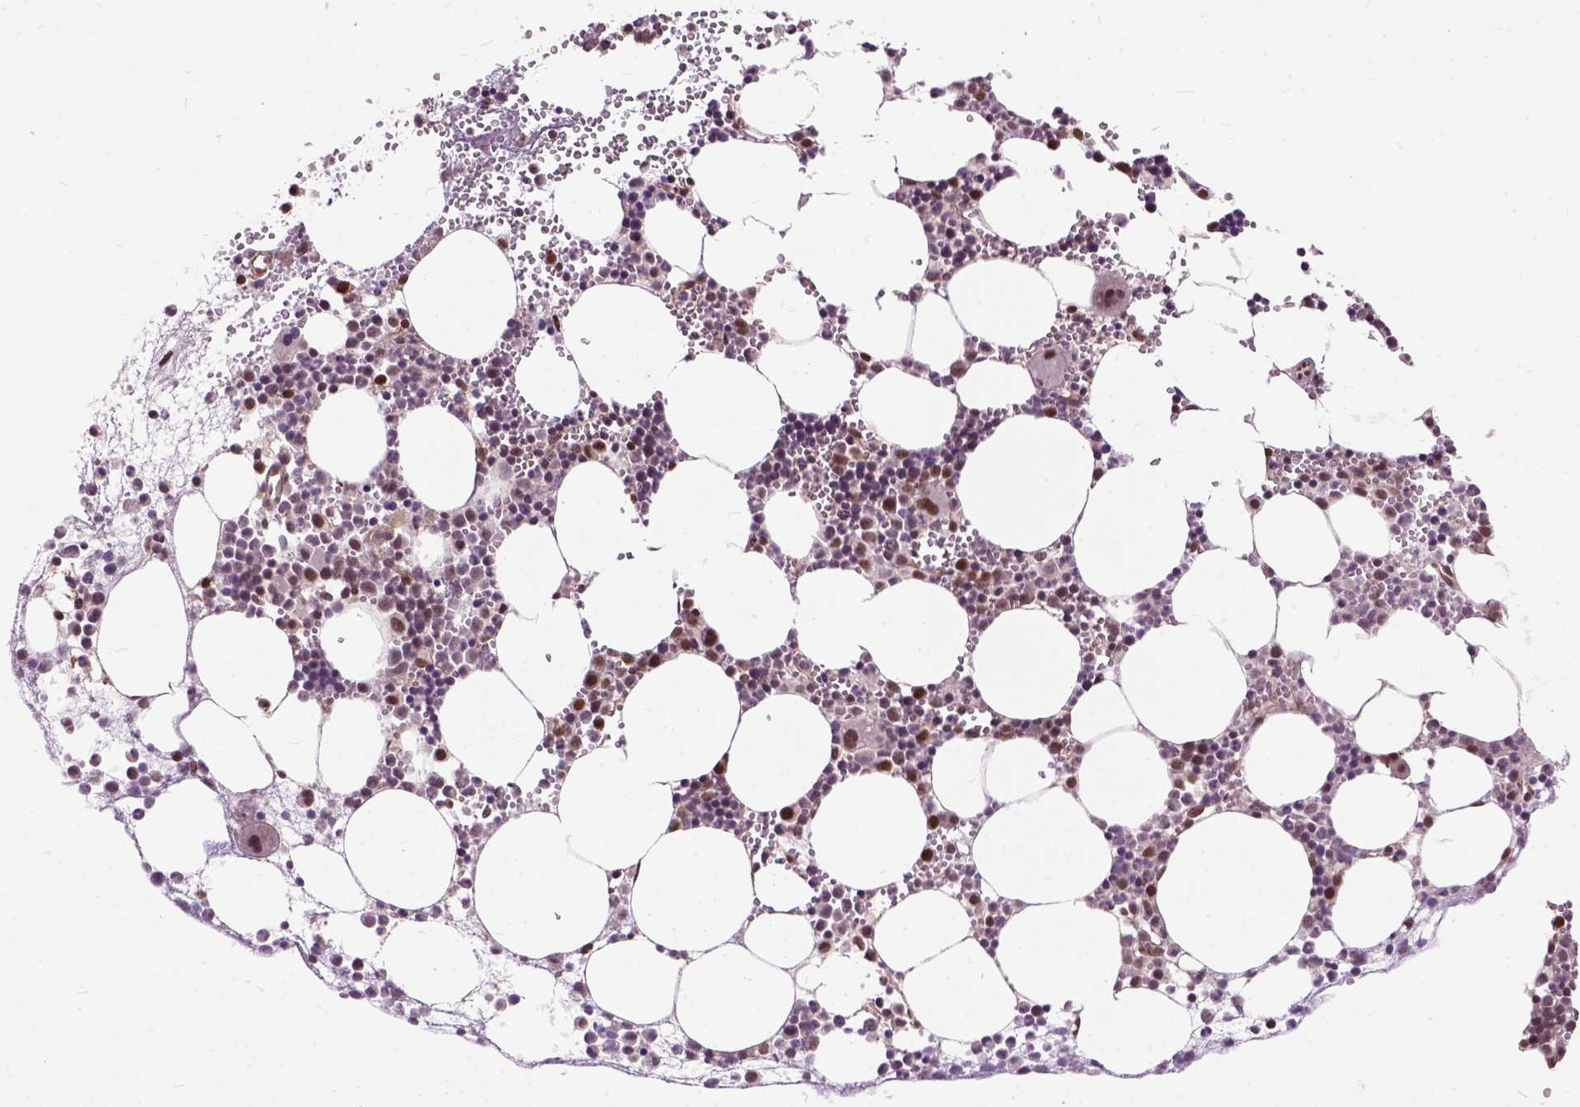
{"staining": {"intensity": "strong", "quantity": "25%-75%", "location": "nuclear"}, "tissue": "bone marrow", "cell_type": "Hematopoietic cells", "image_type": "normal", "snomed": [{"axis": "morphology", "description": "Normal tissue, NOS"}, {"axis": "topography", "description": "Bone marrow"}], "caption": "Brown immunohistochemical staining in benign human bone marrow displays strong nuclear staining in approximately 25%-75% of hematopoietic cells. The staining is performed using DAB (3,3'-diaminobenzidine) brown chromogen to label protein expression. The nuclei are counter-stained blue using hematoxylin.", "gene": "ZNF630", "patient": {"sex": "male", "age": 89}}